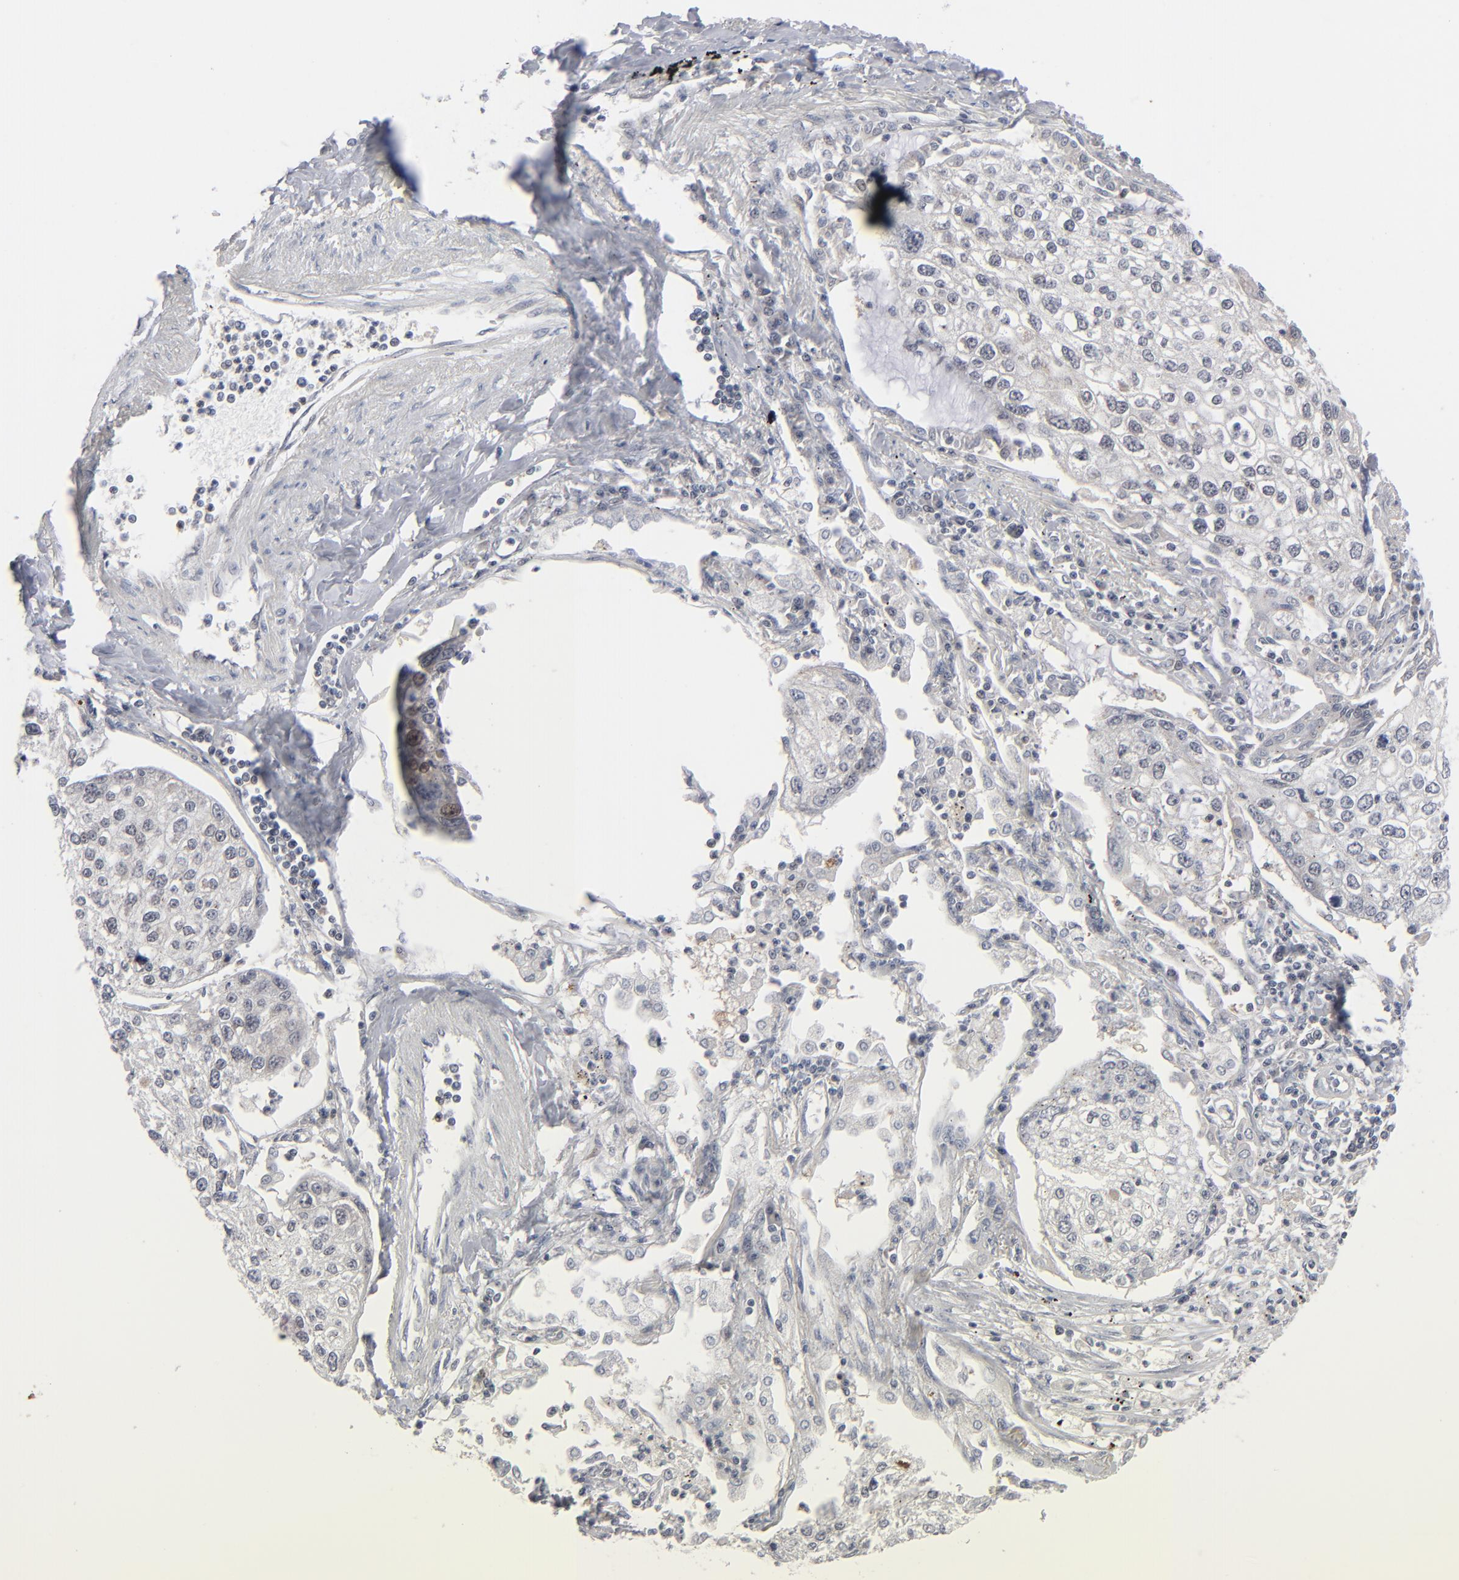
{"staining": {"intensity": "negative", "quantity": "none", "location": "none"}, "tissue": "lung cancer", "cell_type": "Tumor cells", "image_type": "cancer", "snomed": [{"axis": "morphology", "description": "Squamous cell carcinoma, NOS"}, {"axis": "topography", "description": "Lung"}], "caption": "This is a photomicrograph of immunohistochemistry staining of lung squamous cell carcinoma, which shows no positivity in tumor cells.", "gene": "POF1B", "patient": {"sex": "male", "age": 75}}